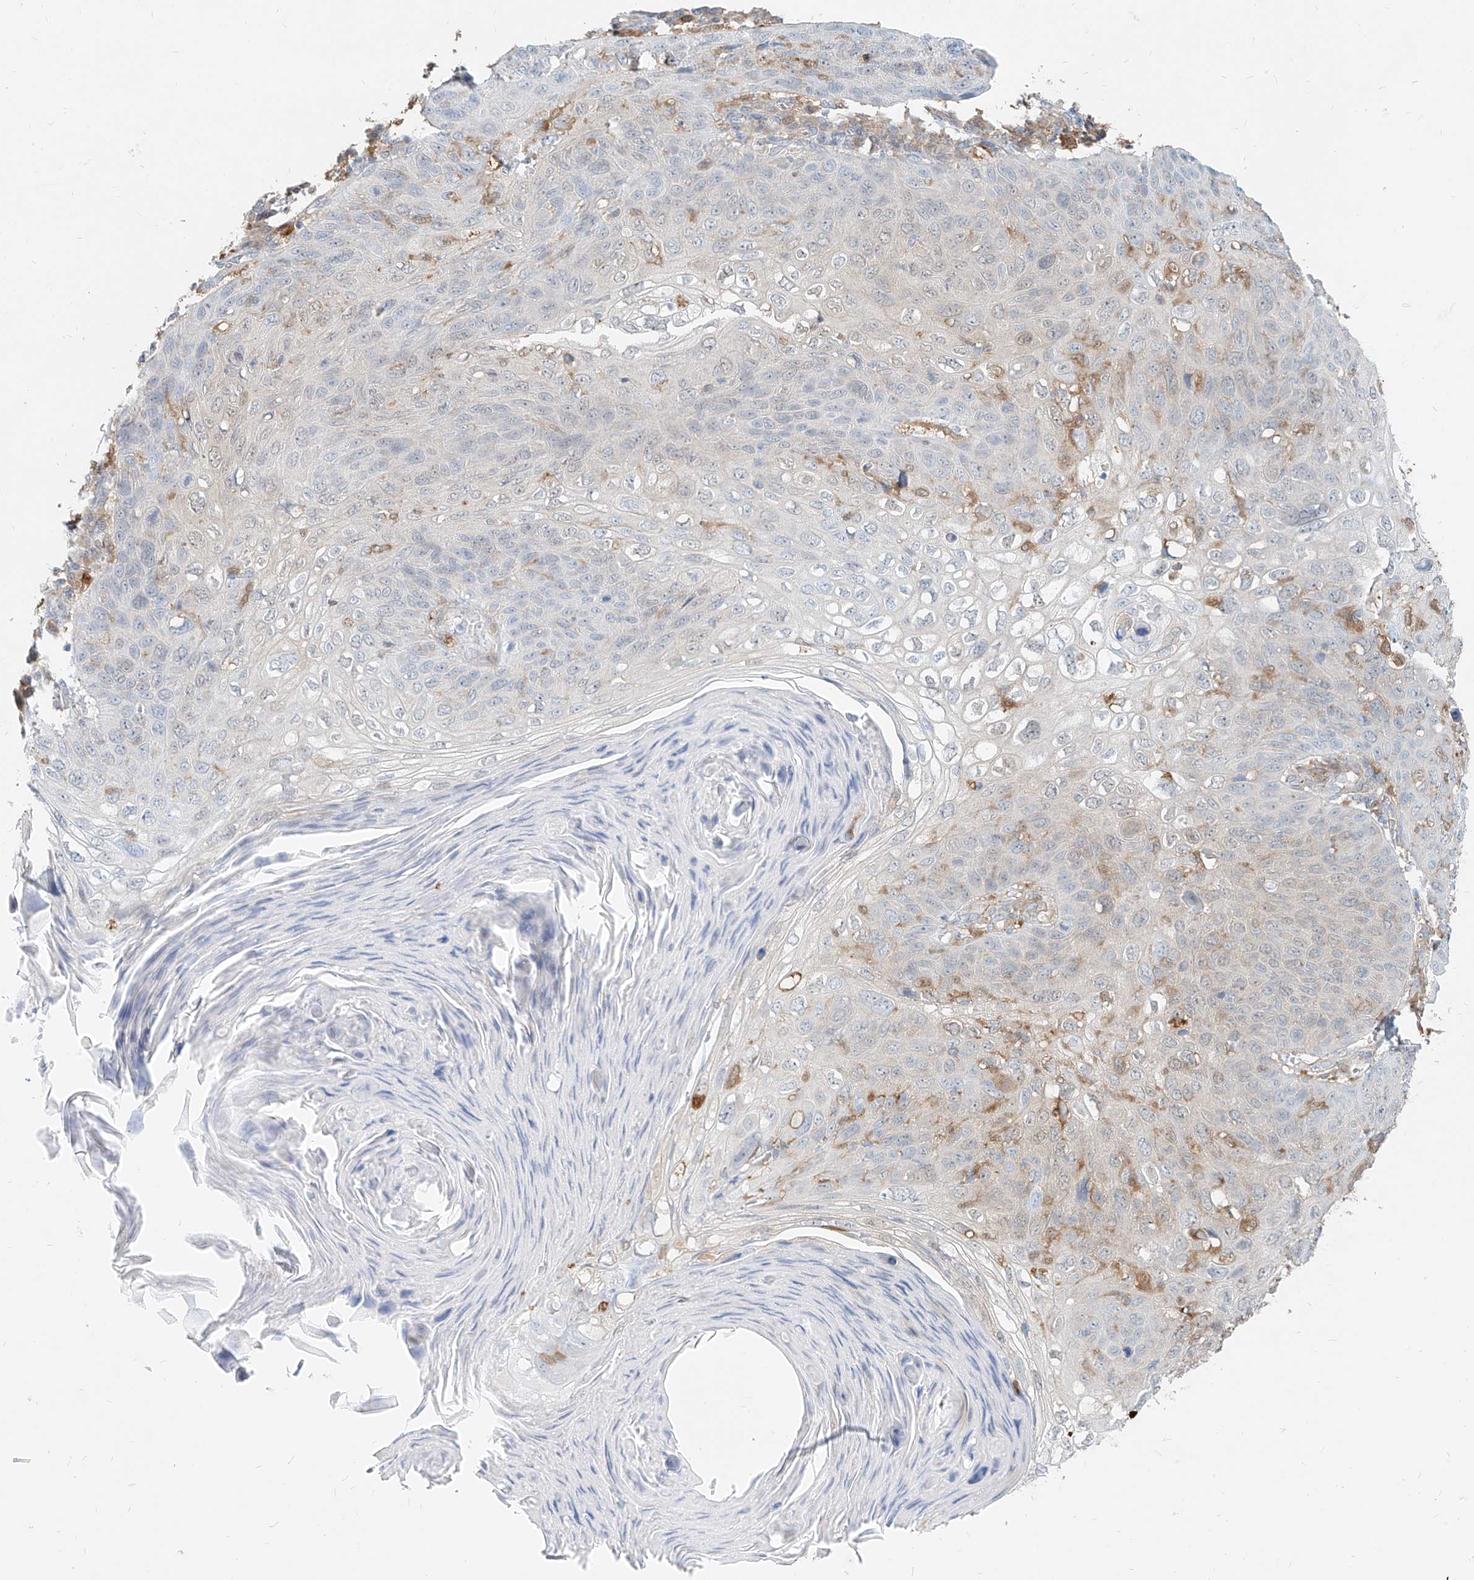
{"staining": {"intensity": "negative", "quantity": "none", "location": "none"}, "tissue": "skin cancer", "cell_type": "Tumor cells", "image_type": "cancer", "snomed": [{"axis": "morphology", "description": "Squamous cell carcinoma, NOS"}, {"axis": "topography", "description": "Skin"}], "caption": "An image of skin cancer (squamous cell carcinoma) stained for a protein demonstrates no brown staining in tumor cells.", "gene": "PGD", "patient": {"sex": "female", "age": 90}}